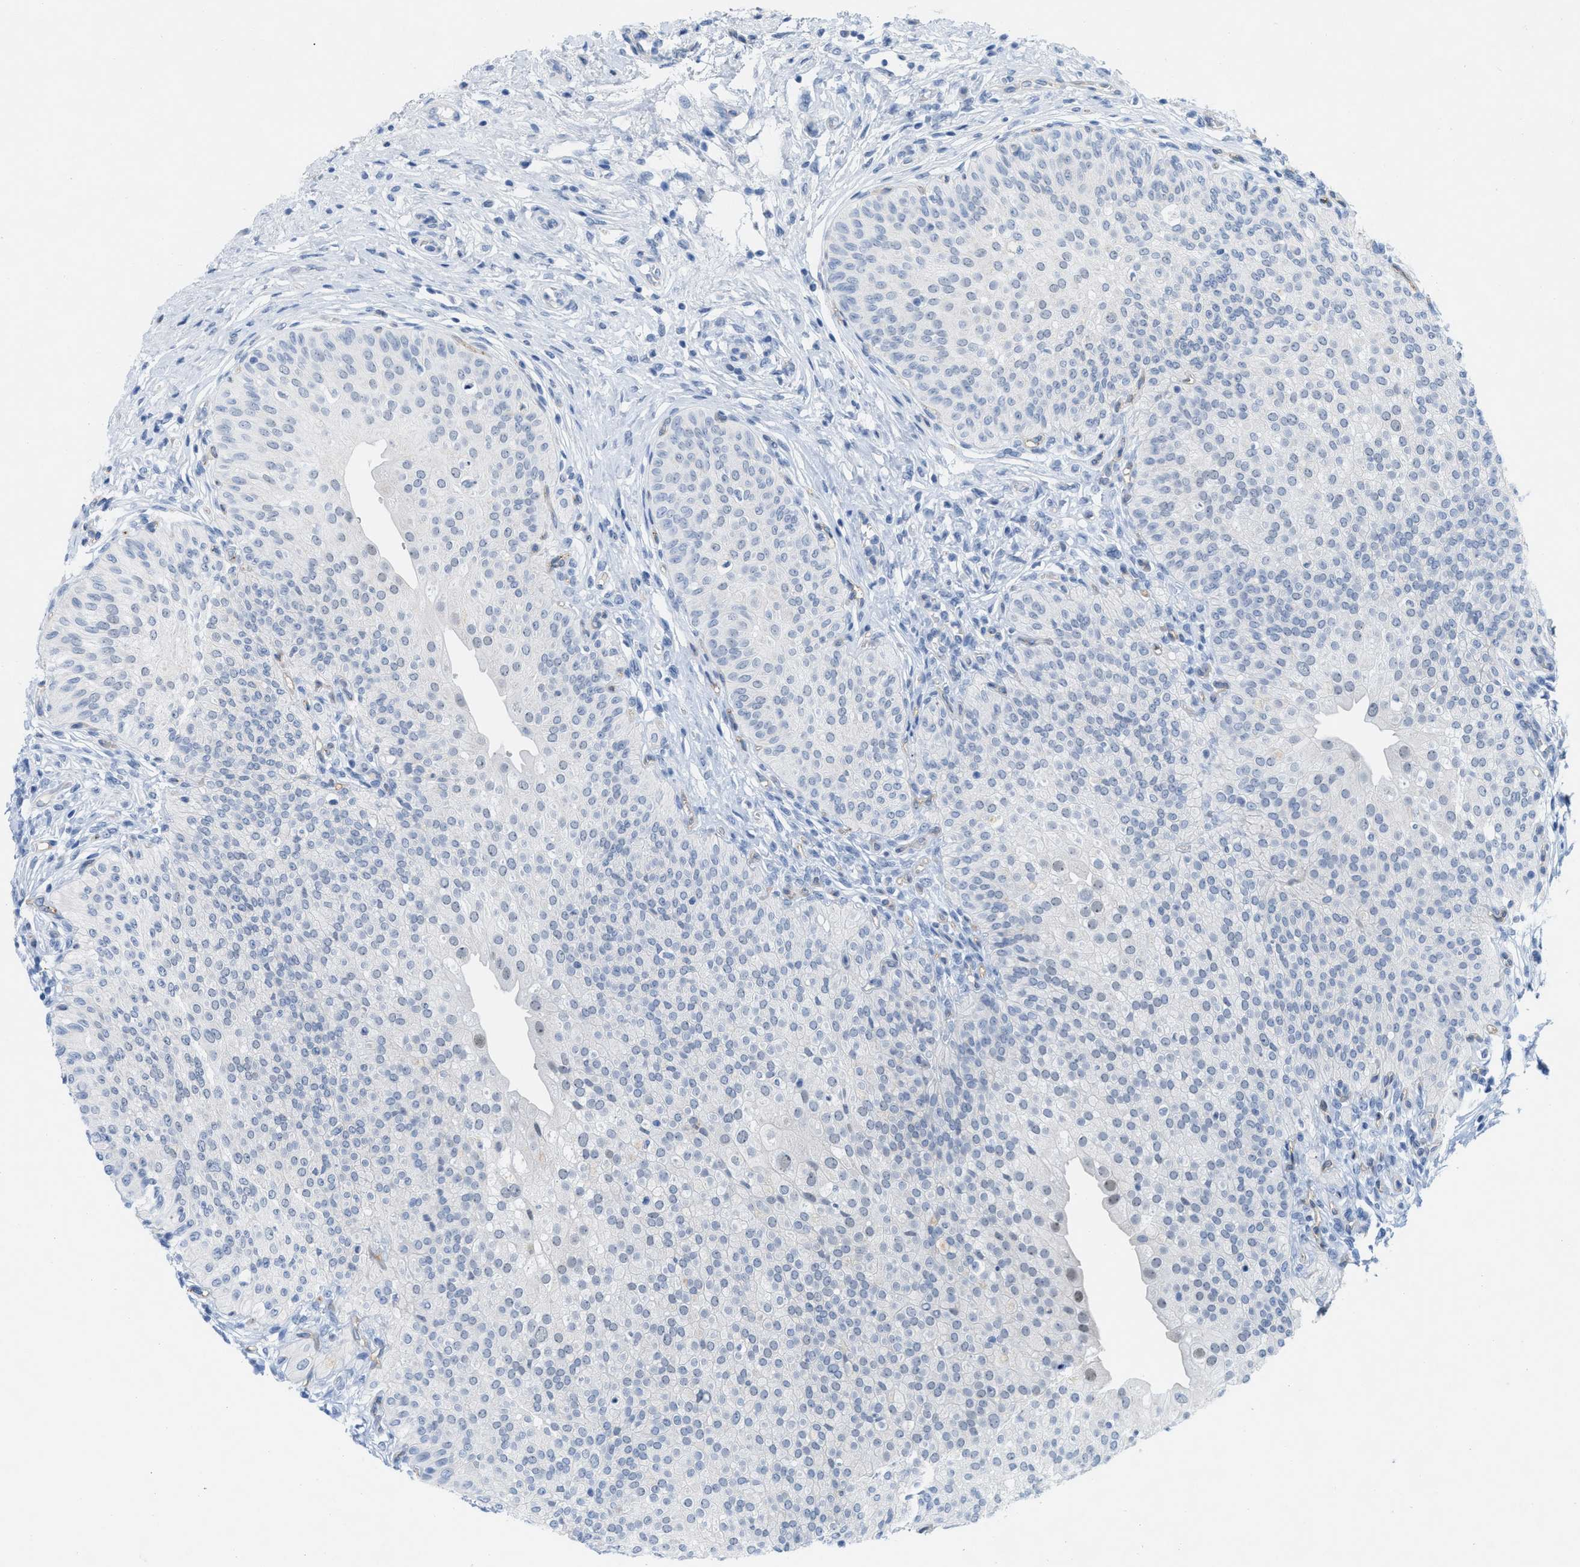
{"staining": {"intensity": "weak", "quantity": "<25%", "location": "nuclear"}, "tissue": "urinary bladder", "cell_type": "Urothelial cells", "image_type": "normal", "snomed": [{"axis": "morphology", "description": "Normal tissue, NOS"}, {"axis": "topography", "description": "Urinary bladder"}], "caption": "The image exhibits no staining of urothelial cells in unremarkable urinary bladder. (DAB (3,3'-diaminobenzidine) immunohistochemistry (IHC), high magnification).", "gene": "HLTF", "patient": {"sex": "male", "age": 46}}